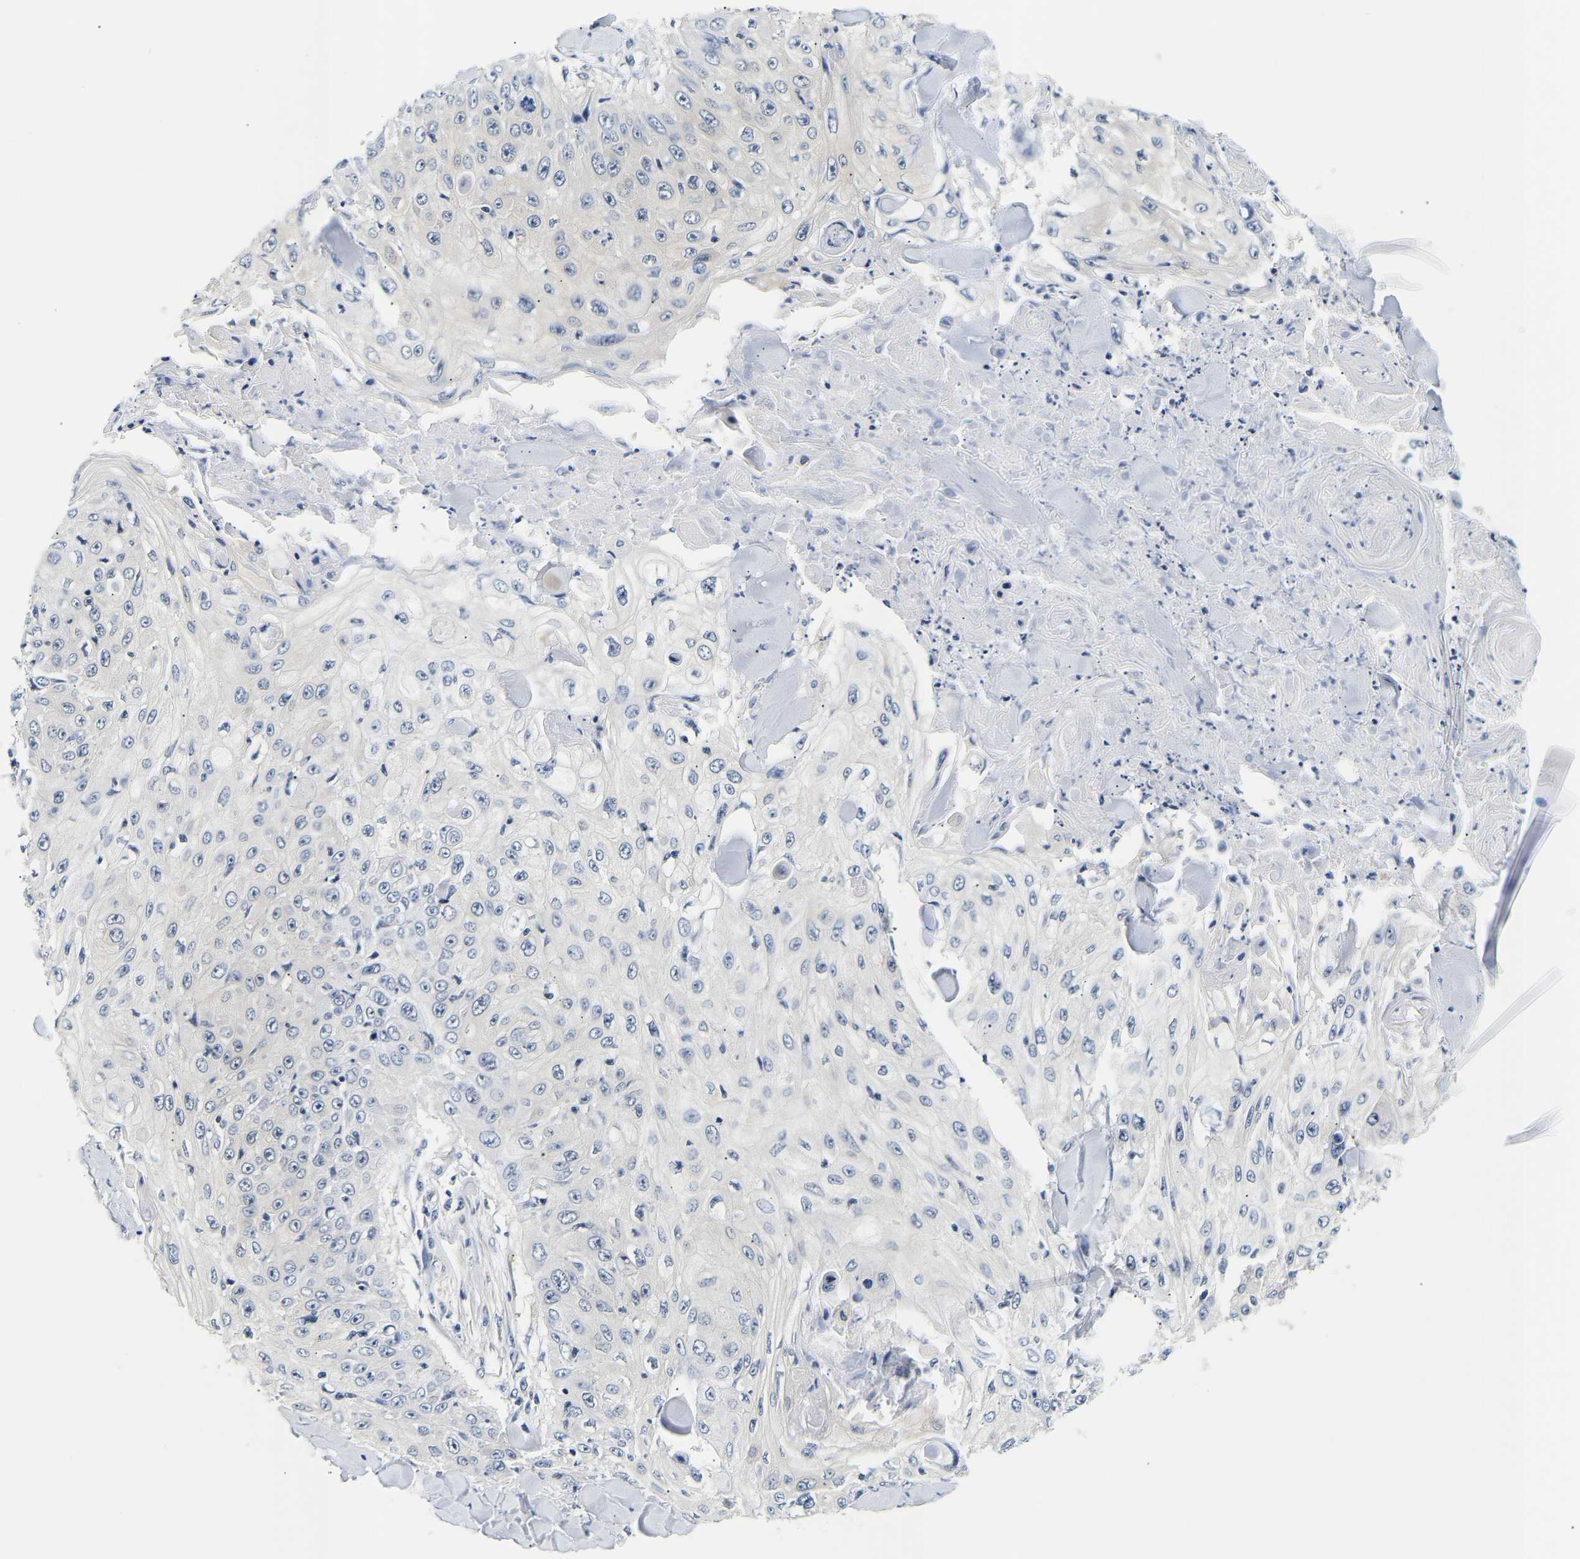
{"staining": {"intensity": "negative", "quantity": "none", "location": "none"}, "tissue": "skin cancer", "cell_type": "Tumor cells", "image_type": "cancer", "snomed": [{"axis": "morphology", "description": "Squamous cell carcinoma, NOS"}, {"axis": "topography", "description": "Skin"}], "caption": "This image is of skin cancer (squamous cell carcinoma) stained with IHC to label a protein in brown with the nuclei are counter-stained blue. There is no positivity in tumor cells. The staining is performed using DAB (3,3'-diaminobenzidine) brown chromogen with nuclei counter-stained in using hematoxylin.", "gene": "UCHL3", "patient": {"sex": "male", "age": 86}}